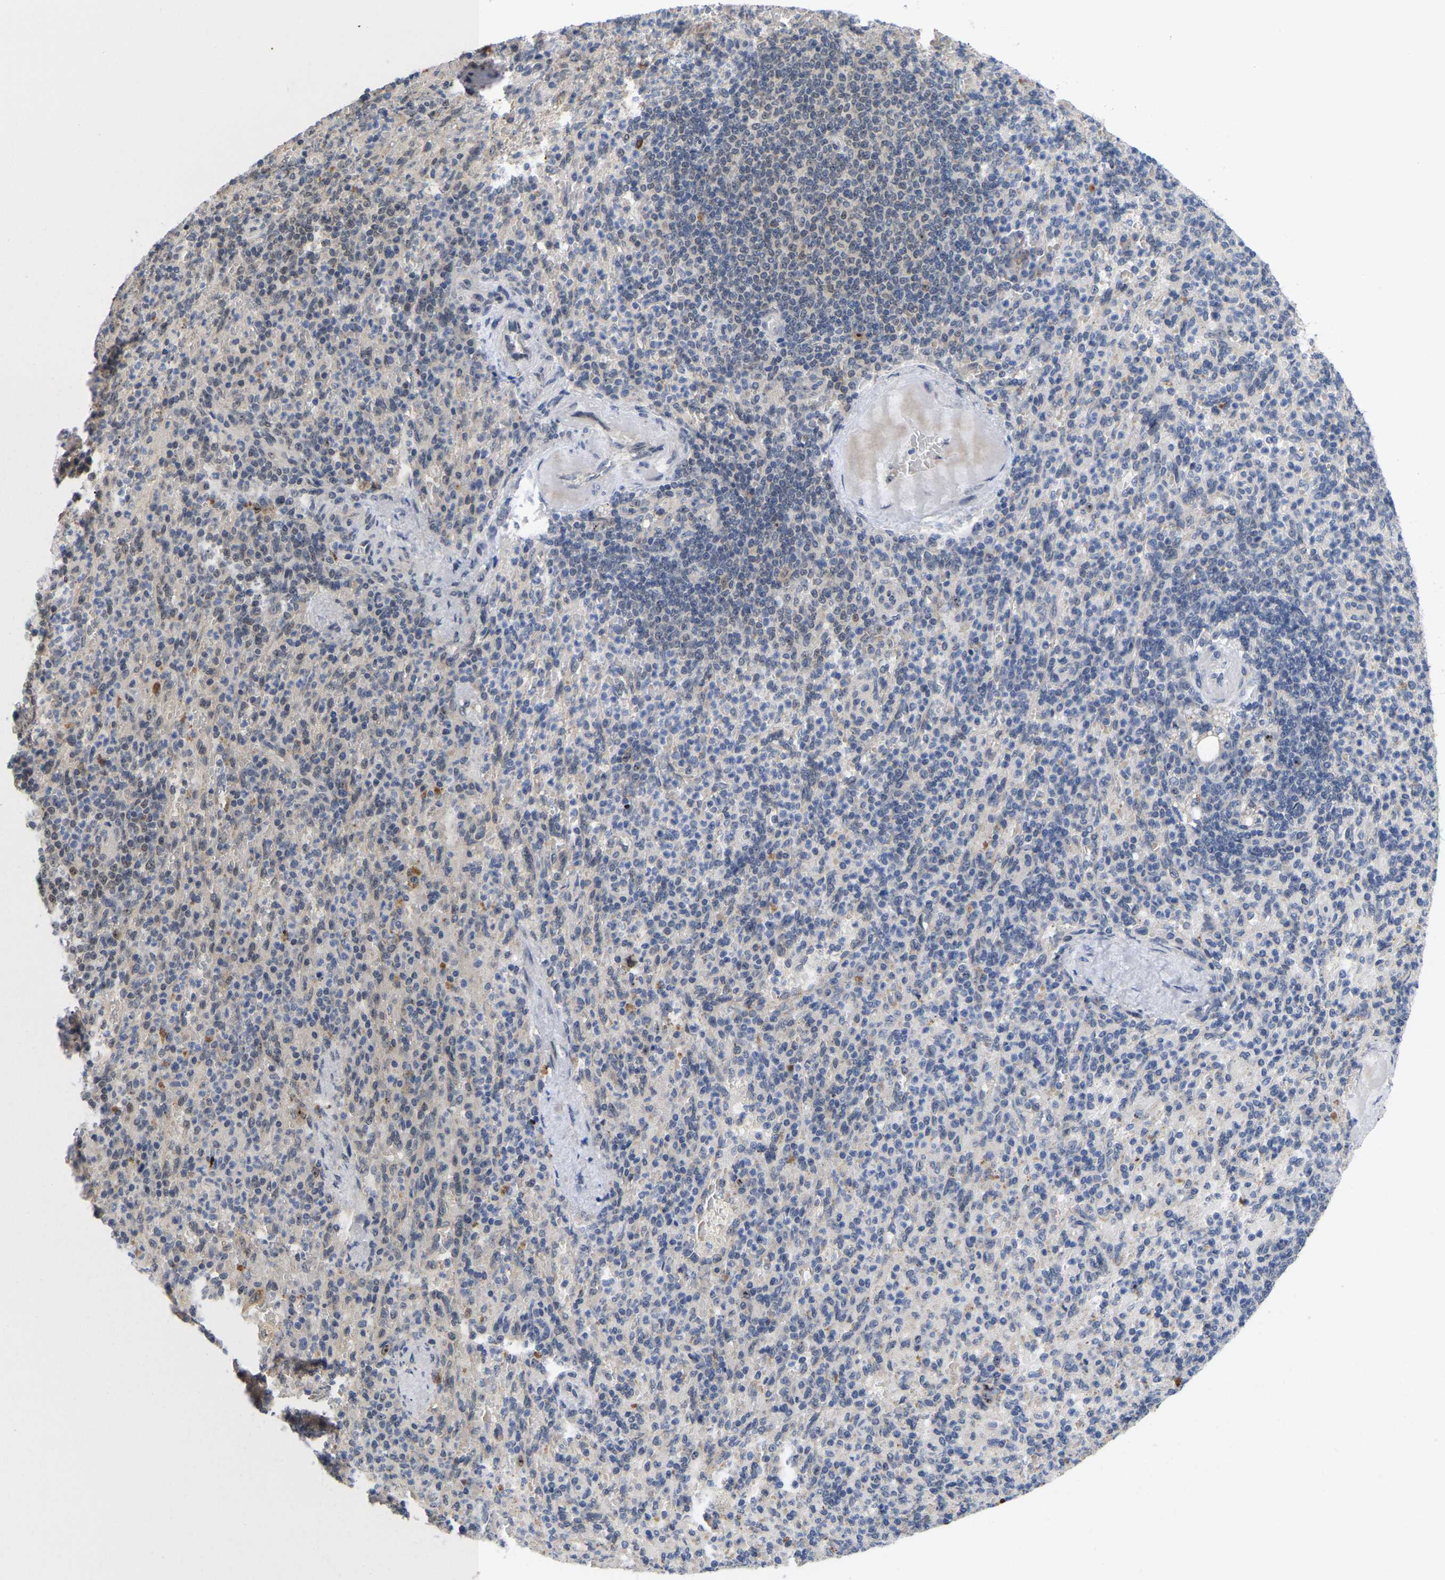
{"staining": {"intensity": "negative", "quantity": "none", "location": "none"}, "tissue": "spleen", "cell_type": "Cells in red pulp", "image_type": "normal", "snomed": [{"axis": "morphology", "description": "Normal tissue, NOS"}, {"axis": "topography", "description": "Spleen"}], "caption": "IHC histopathology image of benign spleen: human spleen stained with DAB shows no significant protein positivity in cells in red pulp.", "gene": "NLE1", "patient": {"sex": "female", "age": 74}}